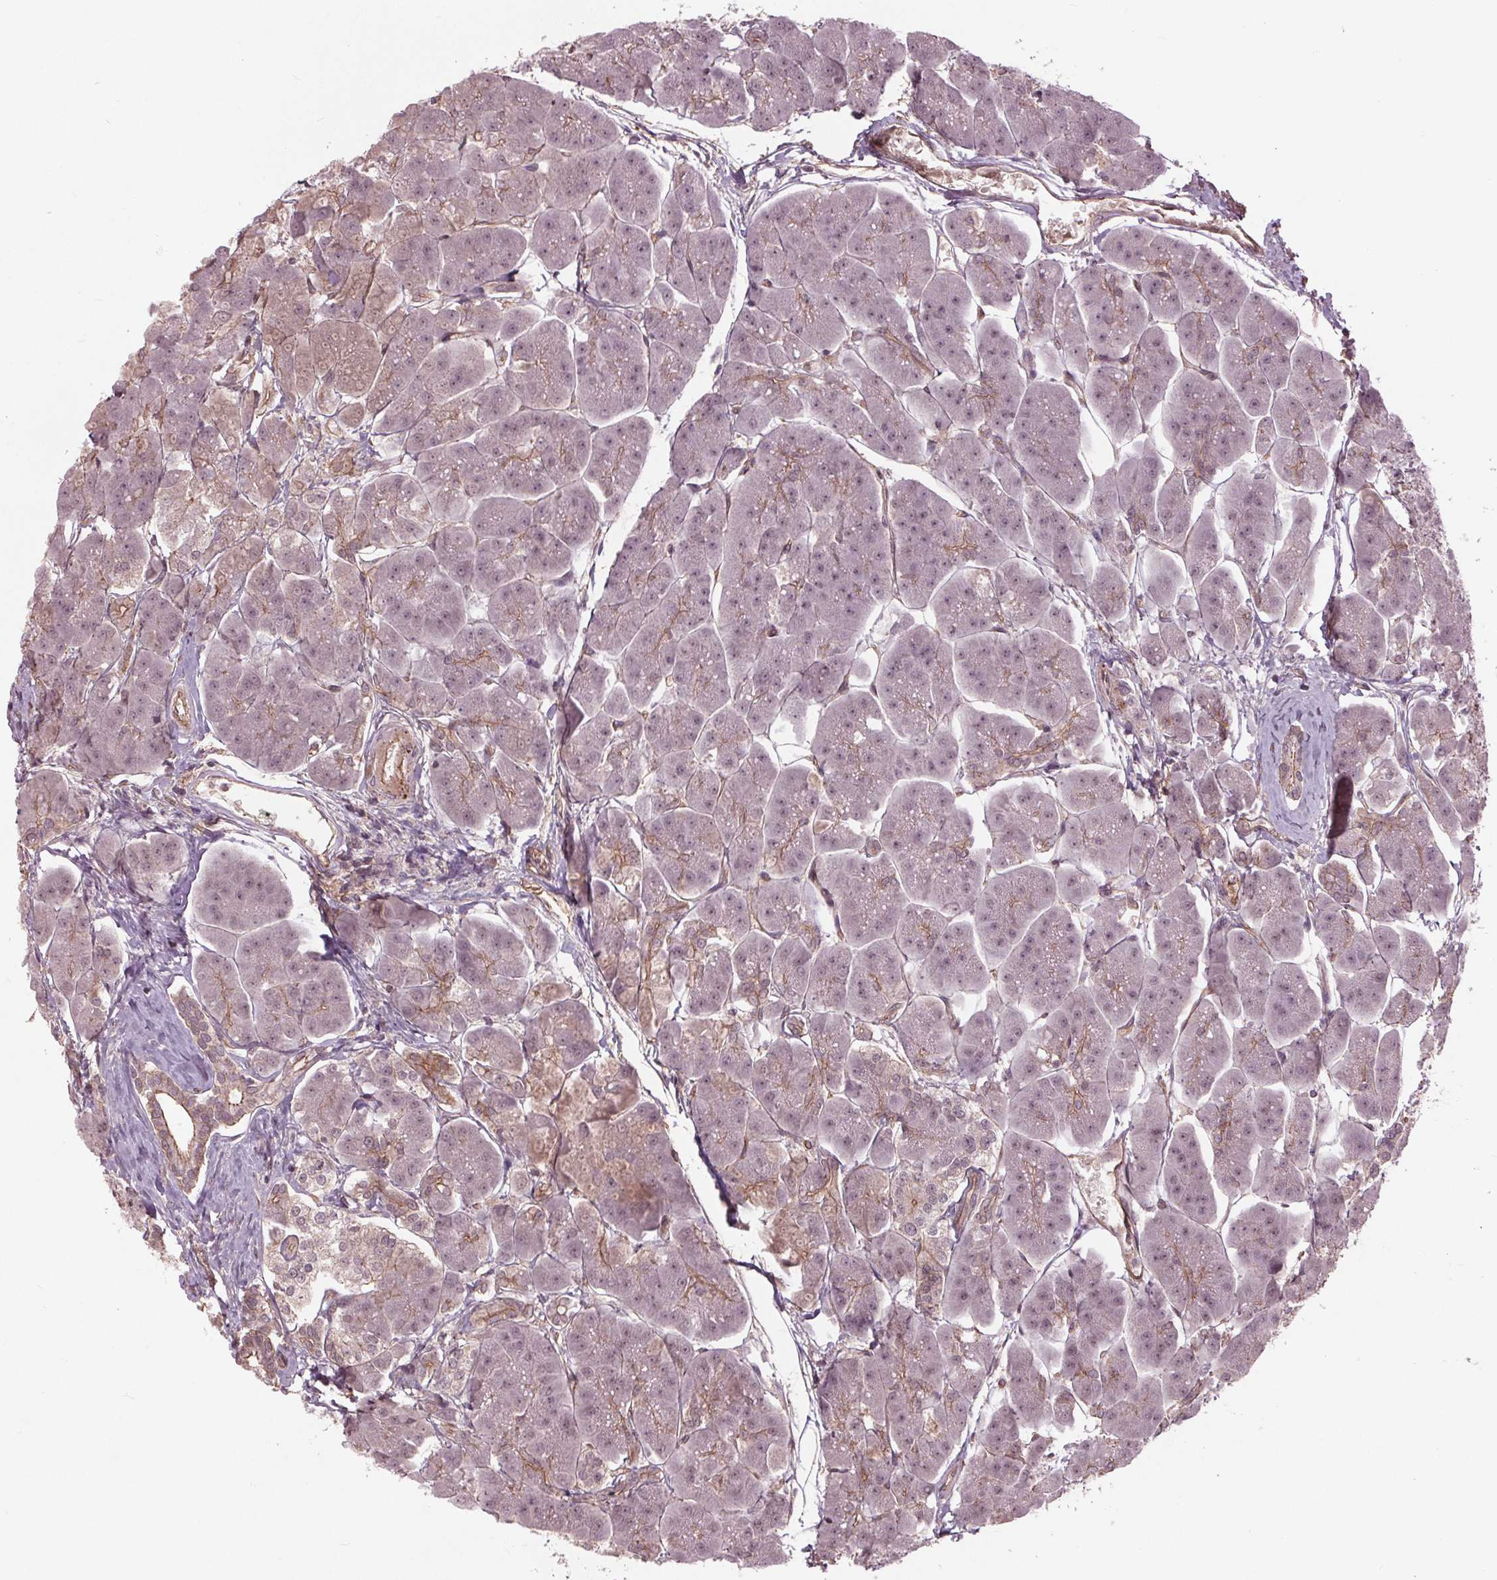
{"staining": {"intensity": "negative", "quantity": "none", "location": "none"}, "tissue": "pancreas", "cell_type": "Exocrine glandular cells", "image_type": "normal", "snomed": [{"axis": "morphology", "description": "Normal tissue, NOS"}, {"axis": "topography", "description": "Adipose tissue"}, {"axis": "topography", "description": "Pancreas"}, {"axis": "topography", "description": "Peripheral nerve tissue"}], "caption": "Image shows no protein staining in exocrine glandular cells of normal pancreas. (DAB immunohistochemistry with hematoxylin counter stain).", "gene": "BTBD1", "patient": {"sex": "female", "age": 58}}